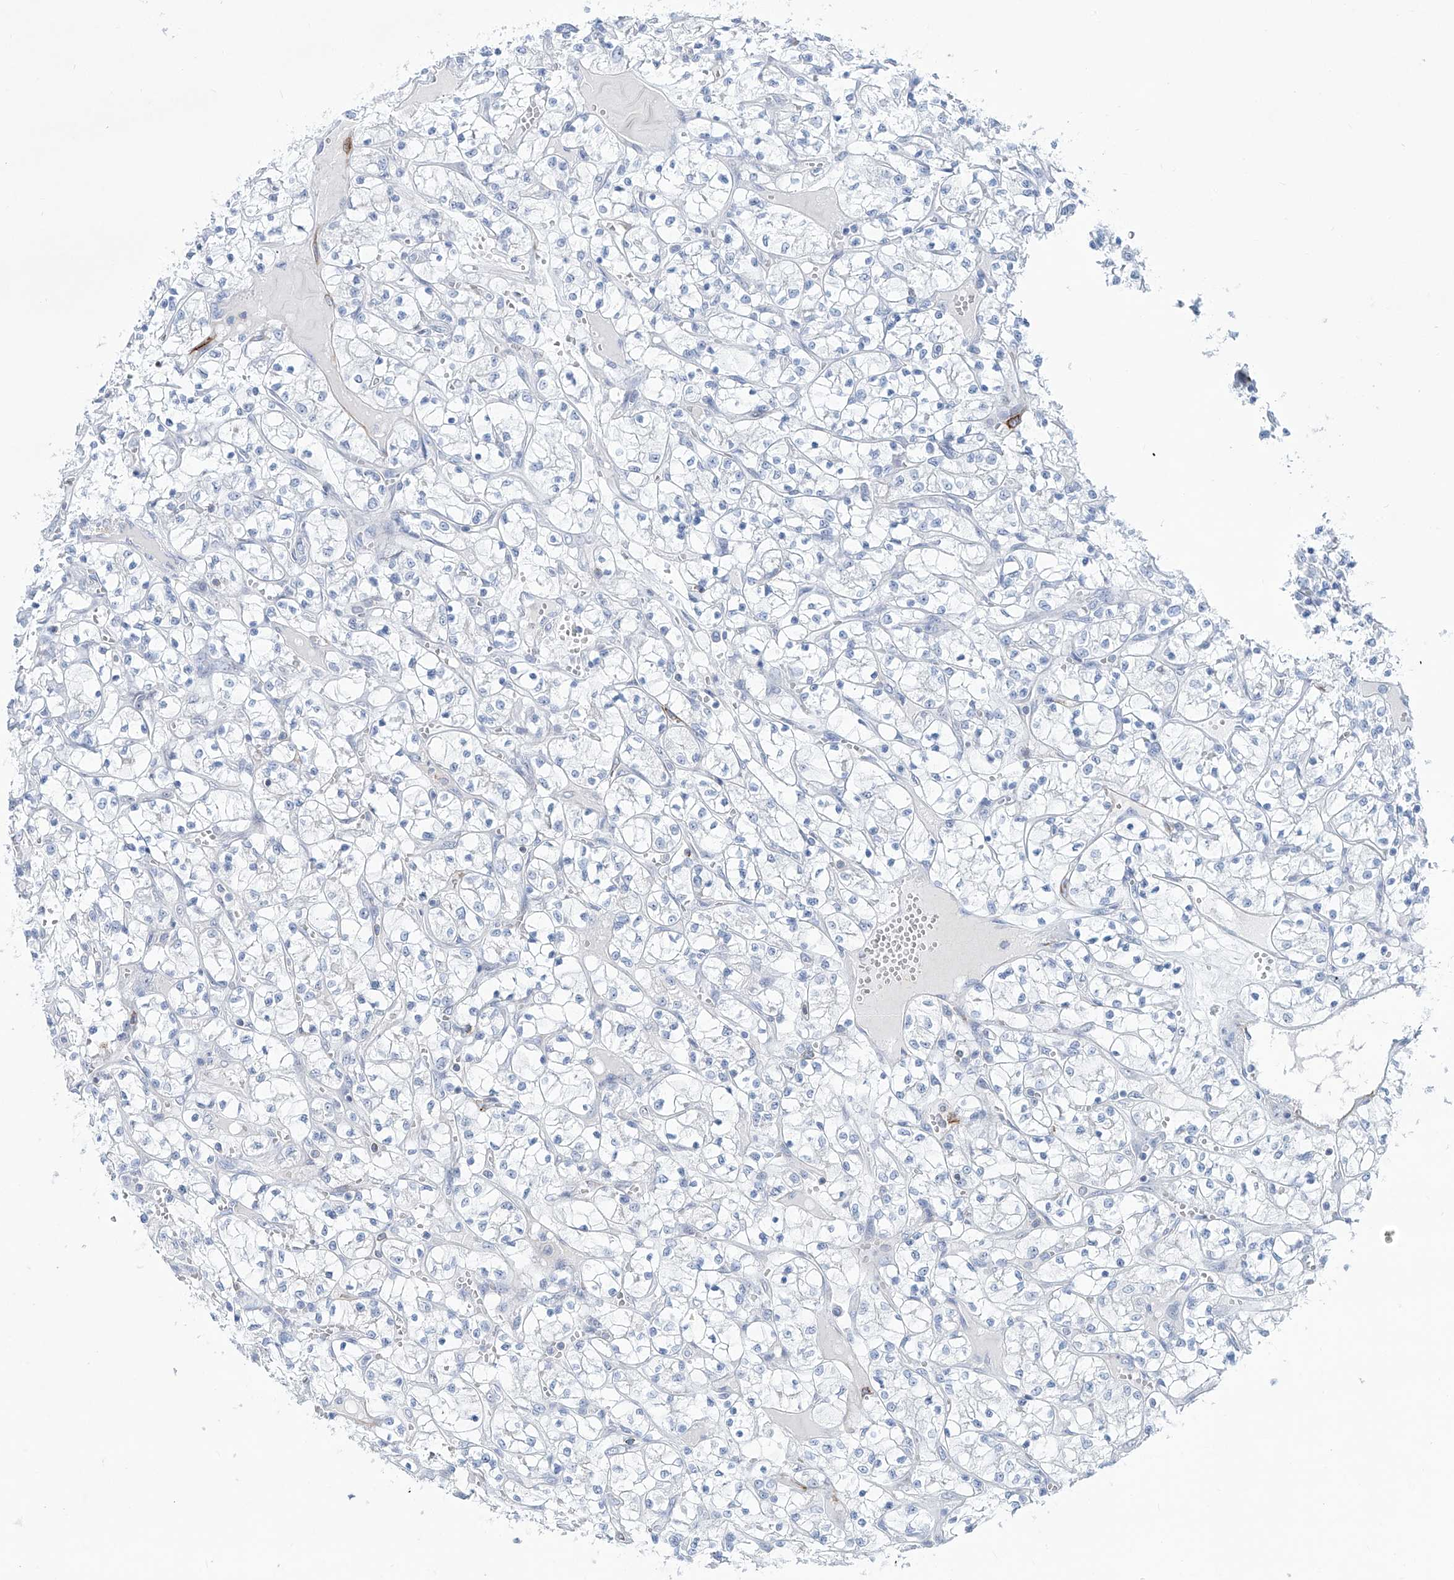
{"staining": {"intensity": "negative", "quantity": "none", "location": "none"}, "tissue": "renal cancer", "cell_type": "Tumor cells", "image_type": "cancer", "snomed": [{"axis": "morphology", "description": "Adenocarcinoma, NOS"}, {"axis": "topography", "description": "Kidney"}], "caption": "Tumor cells show no significant positivity in renal adenocarcinoma.", "gene": "ZBTB48", "patient": {"sex": "female", "age": 69}}